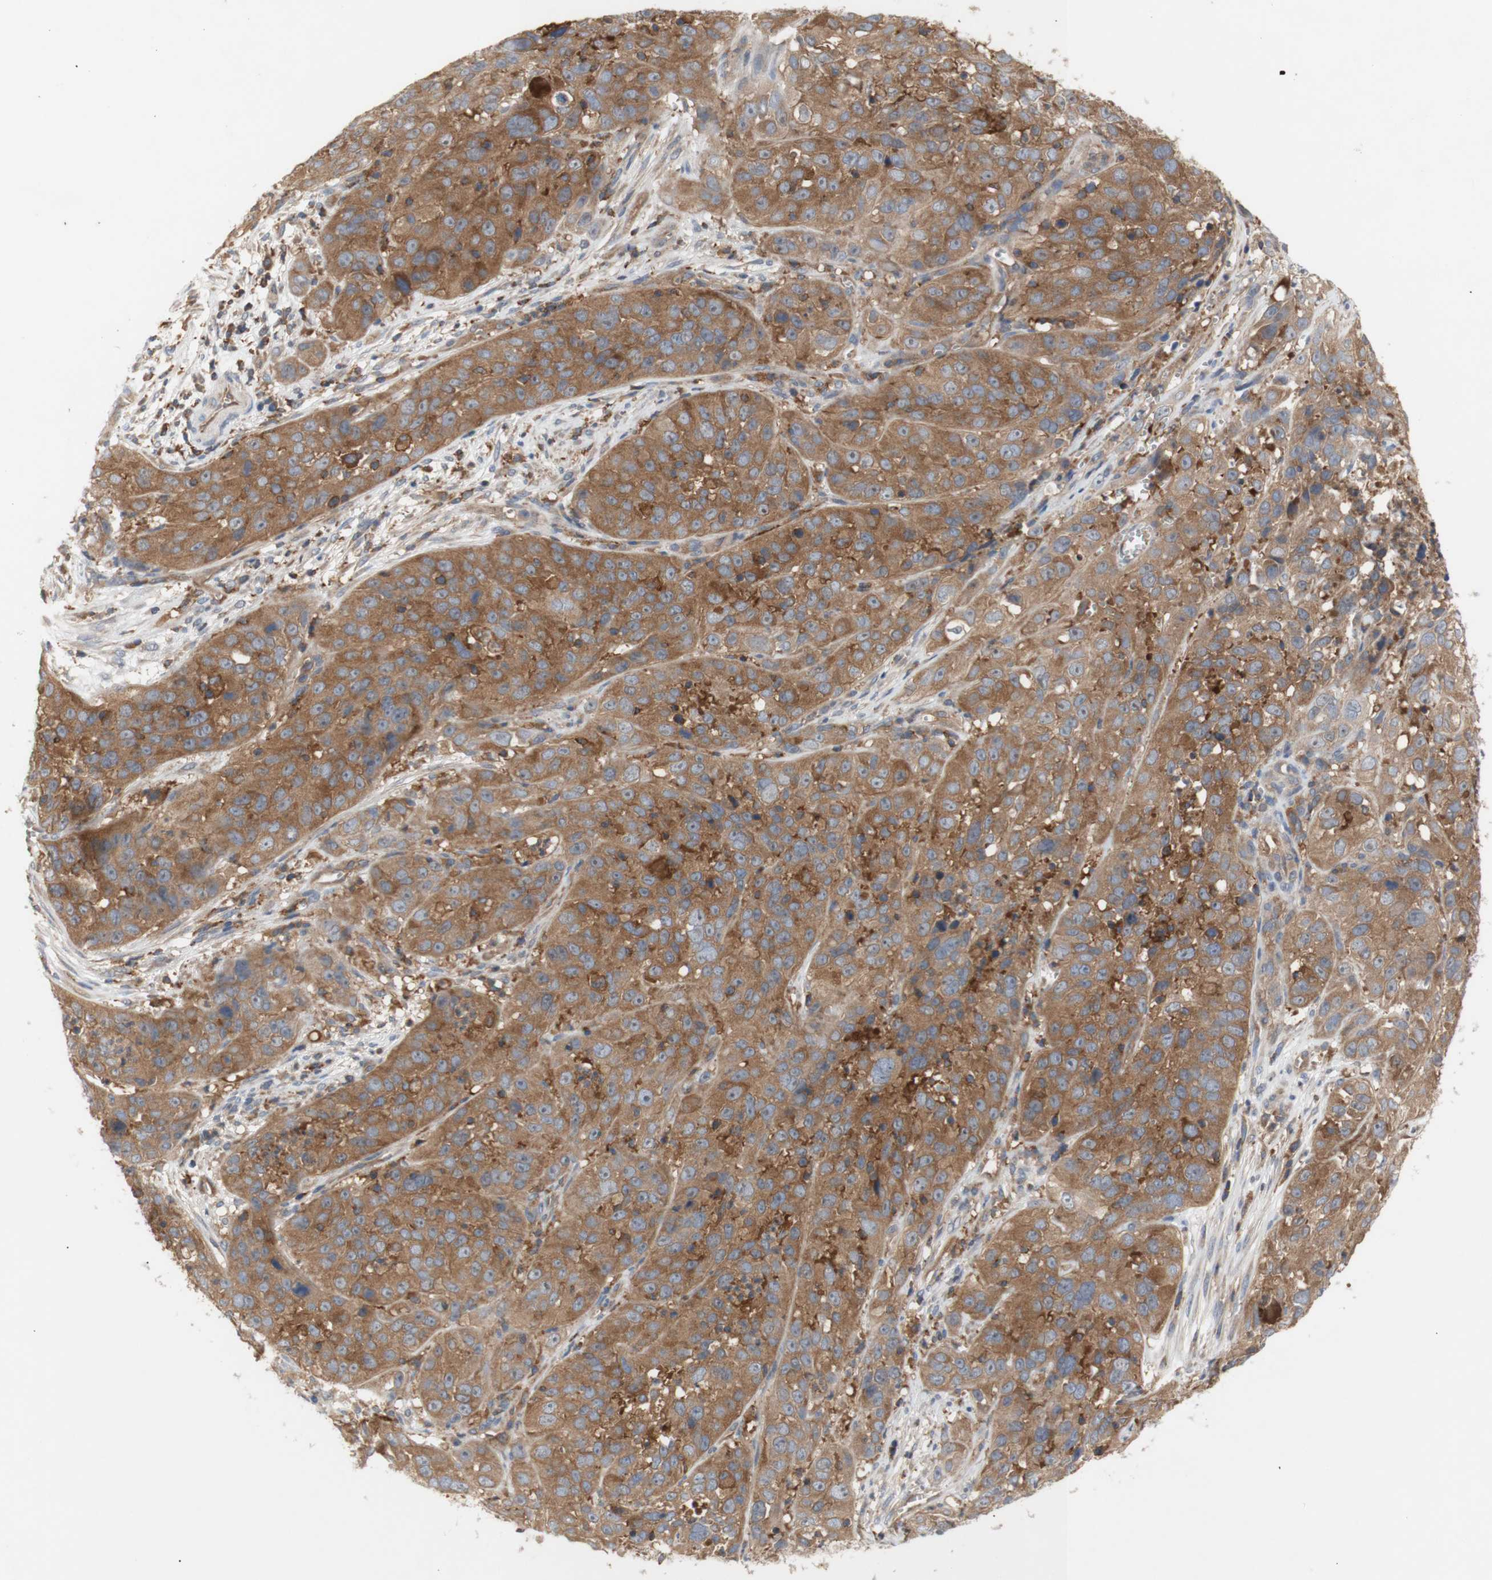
{"staining": {"intensity": "moderate", "quantity": ">75%", "location": "cytoplasmic/membranous"}, "tissue": "cervical cancer", "cell_type": "Tumor cells", "image_type": "cancer", "snomed": [{"axis": "morphology", "description": "Squamous cell carcinoma, NOS"}, {"axis": "topography", "description": "Cervix"}], "caption": "A brown stain highlights moderate cytoplasmic/membranous staining of a protein in cervical cancer (squamous cell carcinoma) tumor cells.", "gene": "IKBKG", "patient": {"sex": "female", "age": 32}}